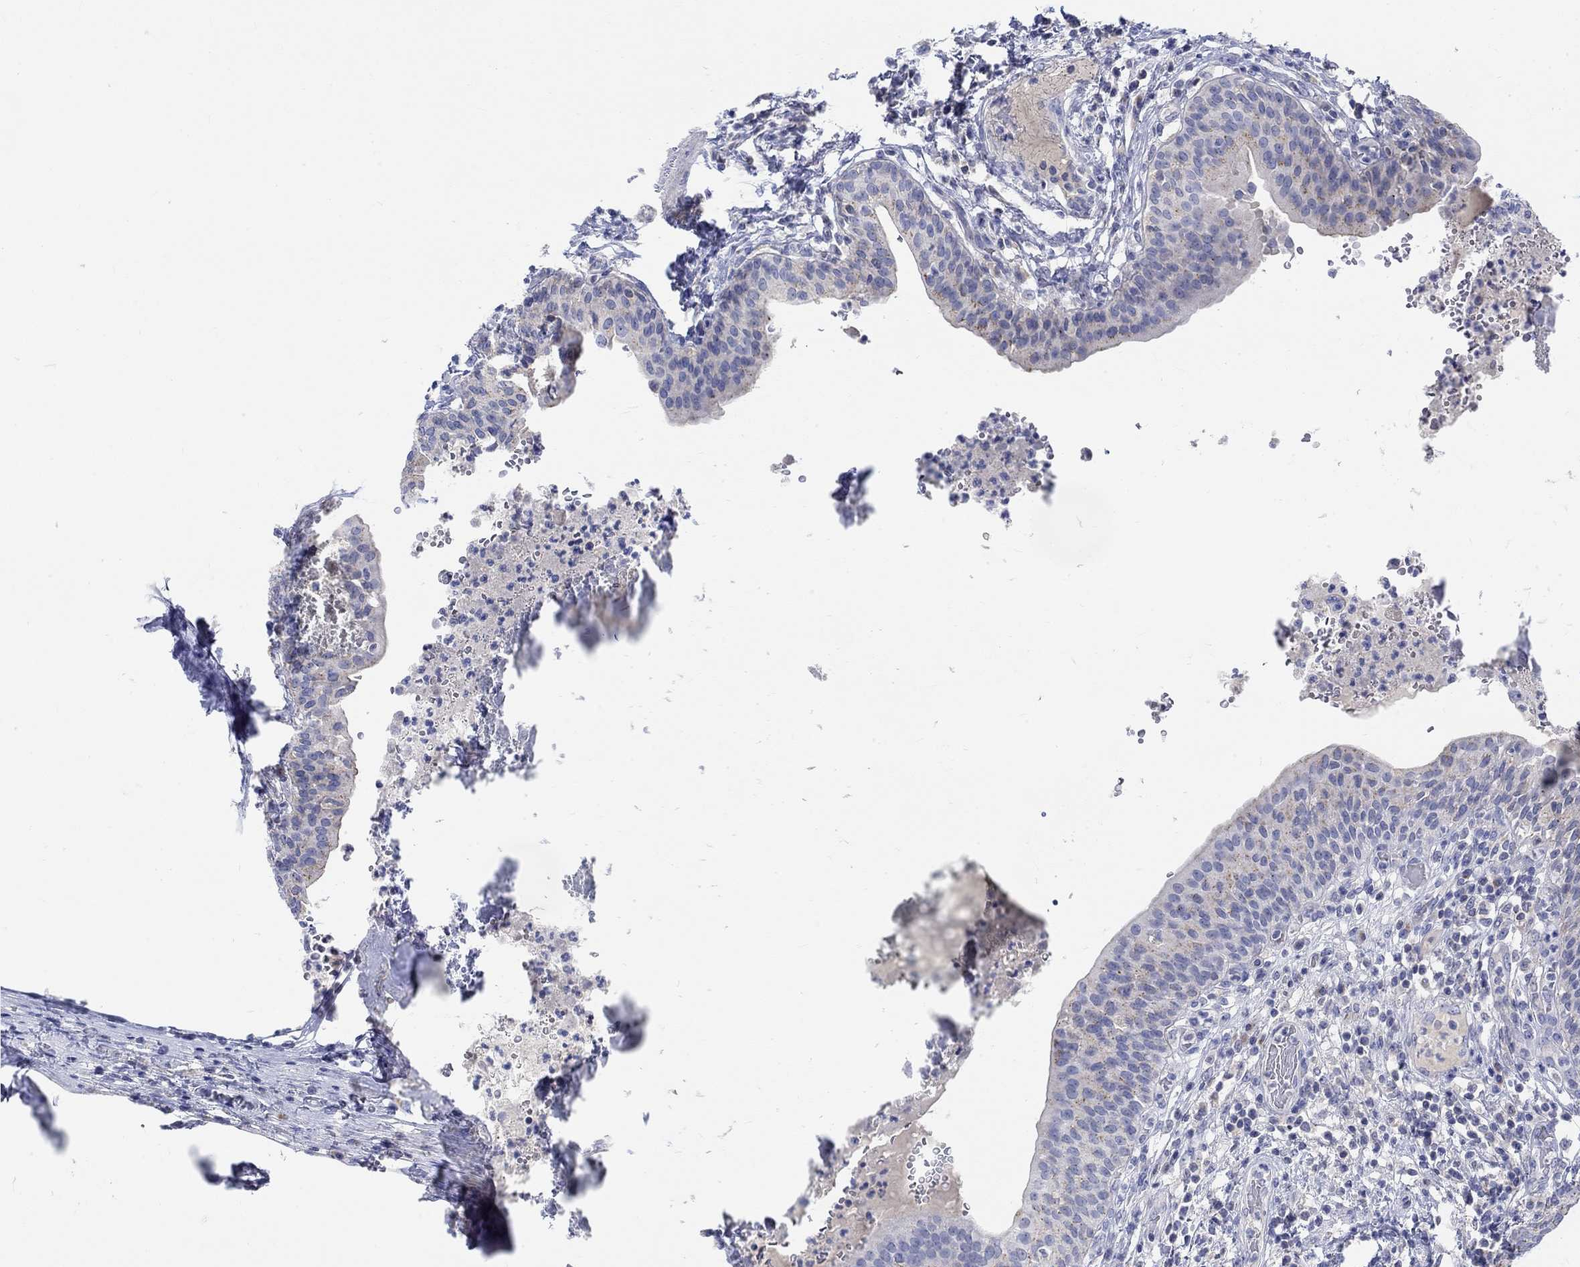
{"staining": {"intensity": "negative", "quantity": "none", "location": "none"}, "tissue": "urinary bladder", "cell_type": "Urothelial cells", "image_type": "normal", "snomed": [{"axis": "morphology", "description": "Normal tissue, NOS"}, {"axis": "topography", "description": "Urinary bladder"}], "caption": "A micrograph of urinary bladder stained for a protein shows no brown staining in urothelial cells.", "gene": "NAV3", "patient": {"sex": "male", "age": 66}}